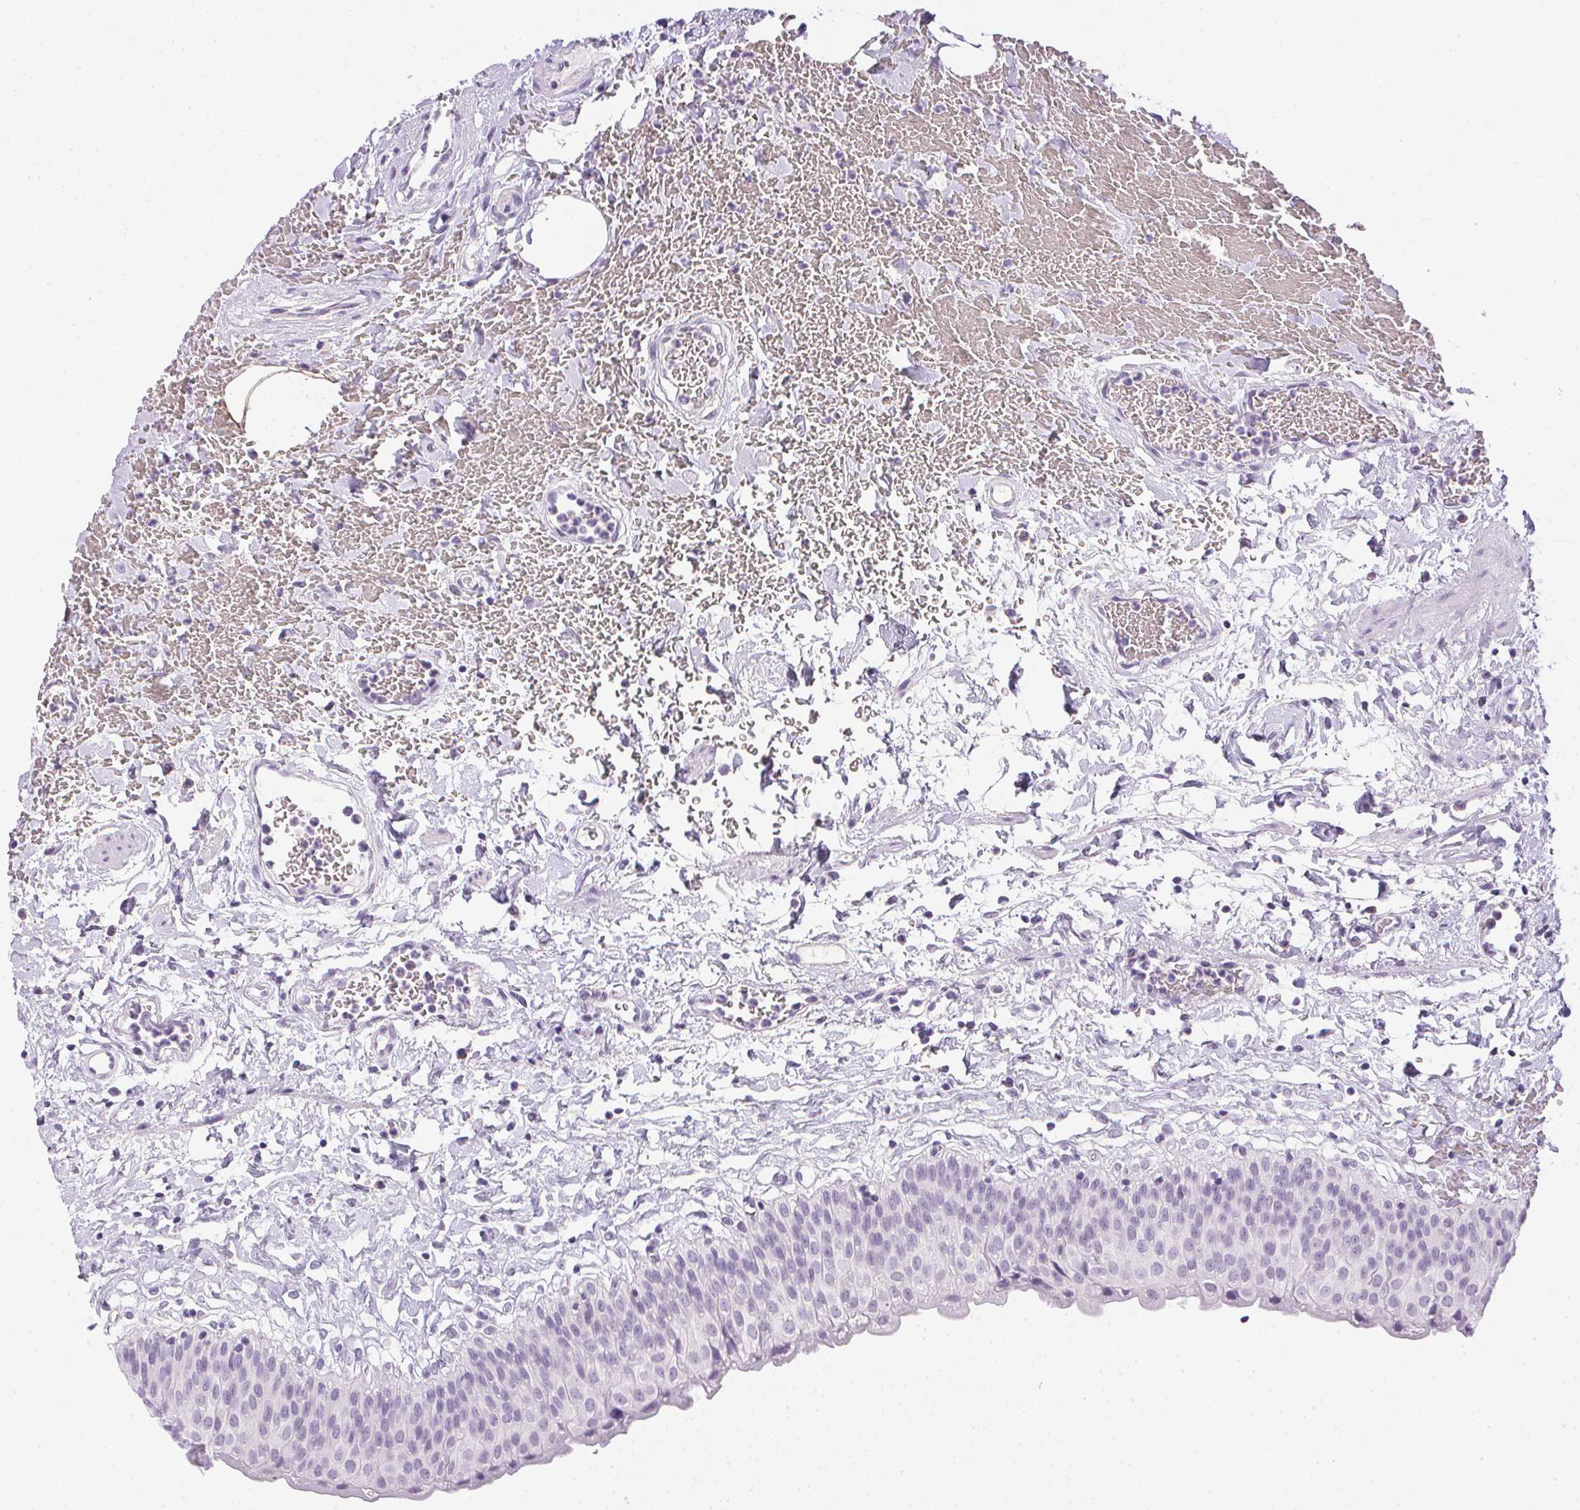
{"staining": {"intensity": "negative", "quantity": "none", "location": "none"}, "tissue": "urinary bladder", "cell_type": "Urothelial cells", "image_type": "normal", "snomed": [{"axis": "morphology", "description": "Normal tissue, NOS"}, {"axis": "topography", "description": "Urinary bladder"}], "caption": "Protein analysis of unremarkable urinary bladder exhibits no significant staining in urothelial cells. (DAB immunohistochemistry with hematoxylin counter stain).", "gene": "PRL", "patient": {"sex": "male", "age": 55}}